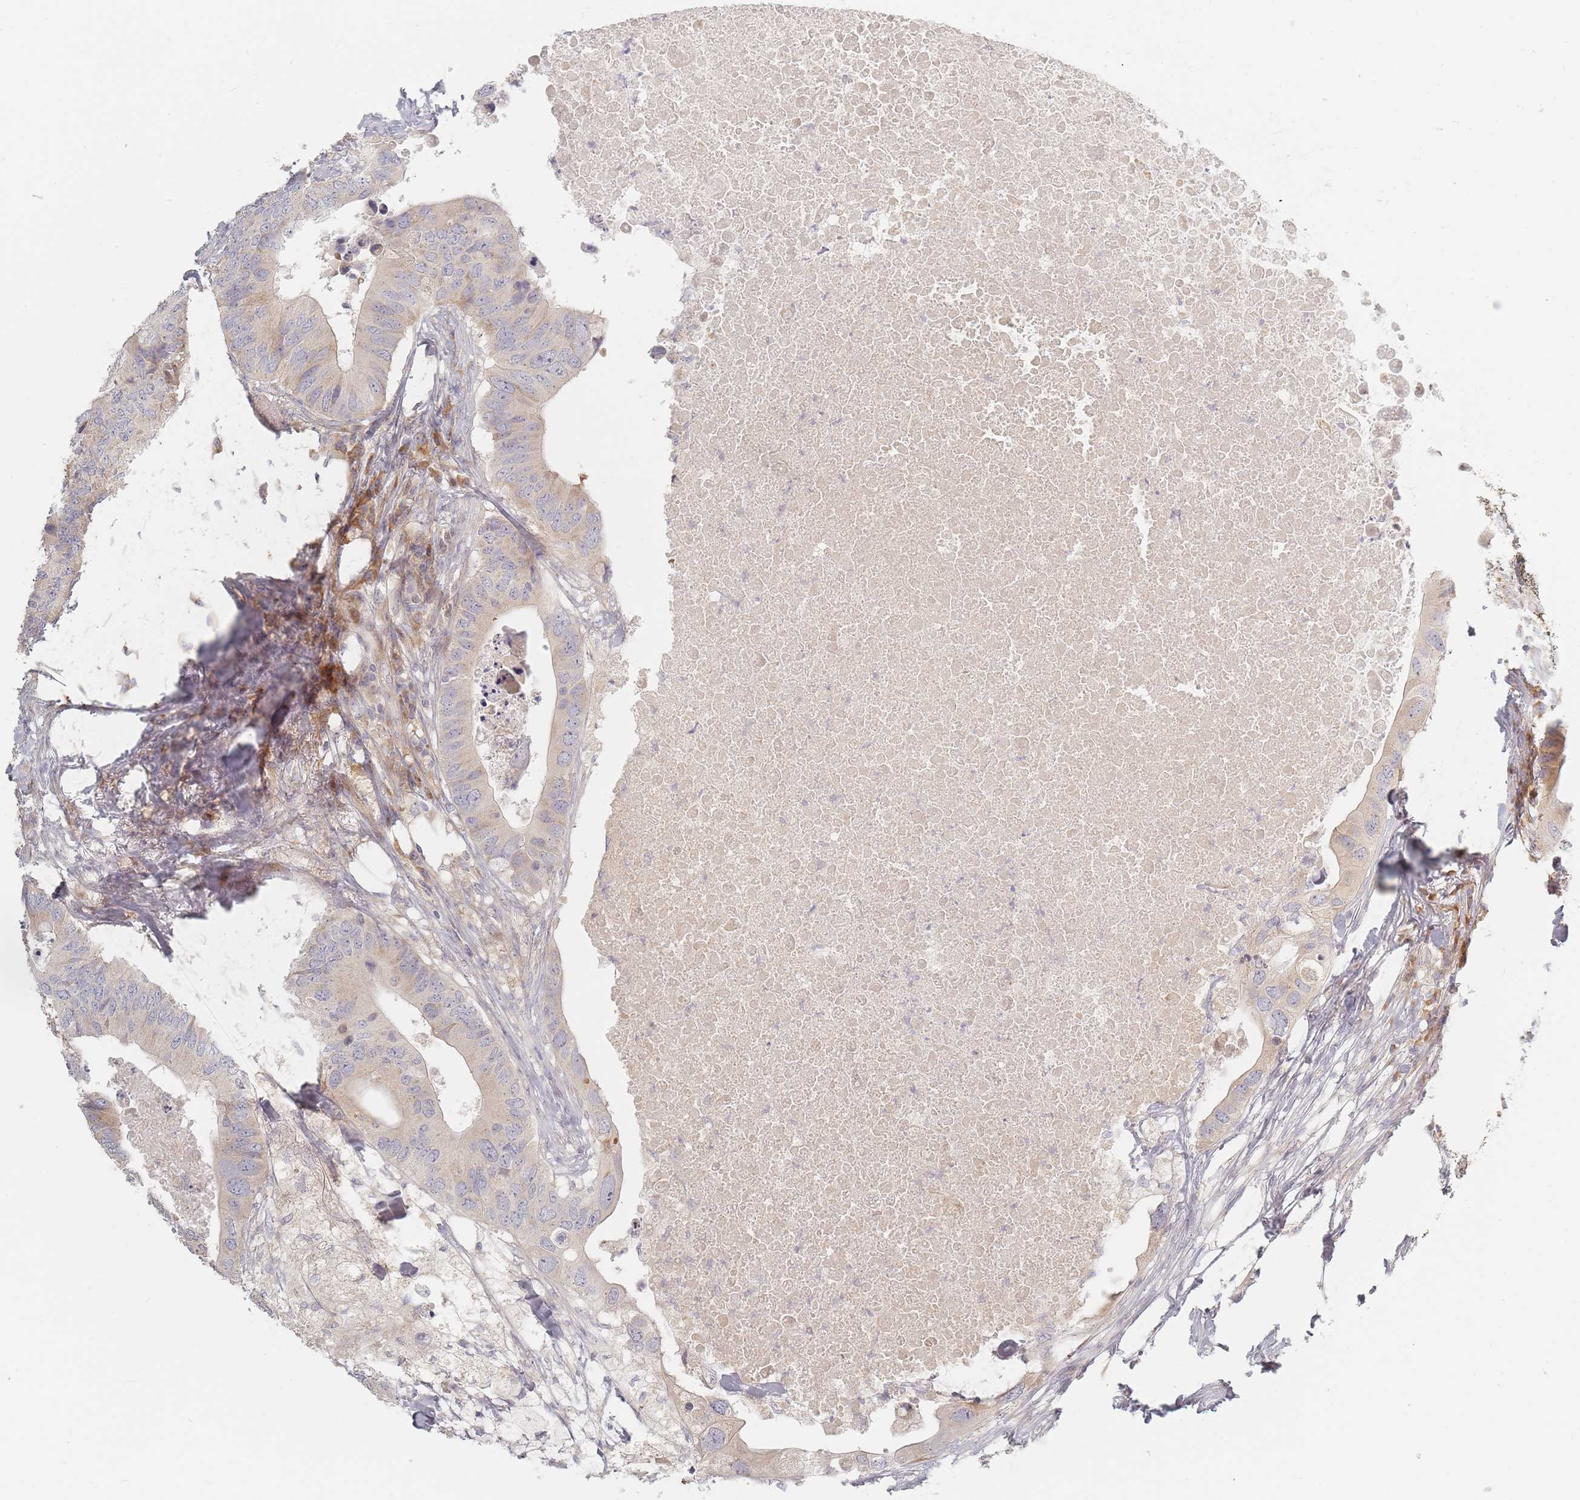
{"staining": {"intensity": "weak", "quantity": "<25%", "location": "cytoplasmic/membranous"}, "tissue": "colorectal cancer", "cell_type": "Tumor cells", "image_type": "cancer", "snomed": [{"axis": "morphology", "description": "Adenocarcinoma, NOS"}, {"axis": "topography", "description": "Colon"}], "caption": "The image shows no significant expression in tumor cells of colorectal cancer (adenocarcinoma).", "gene": "ZKSCAN7", "patient": {"sex": "male", "age": 71}}